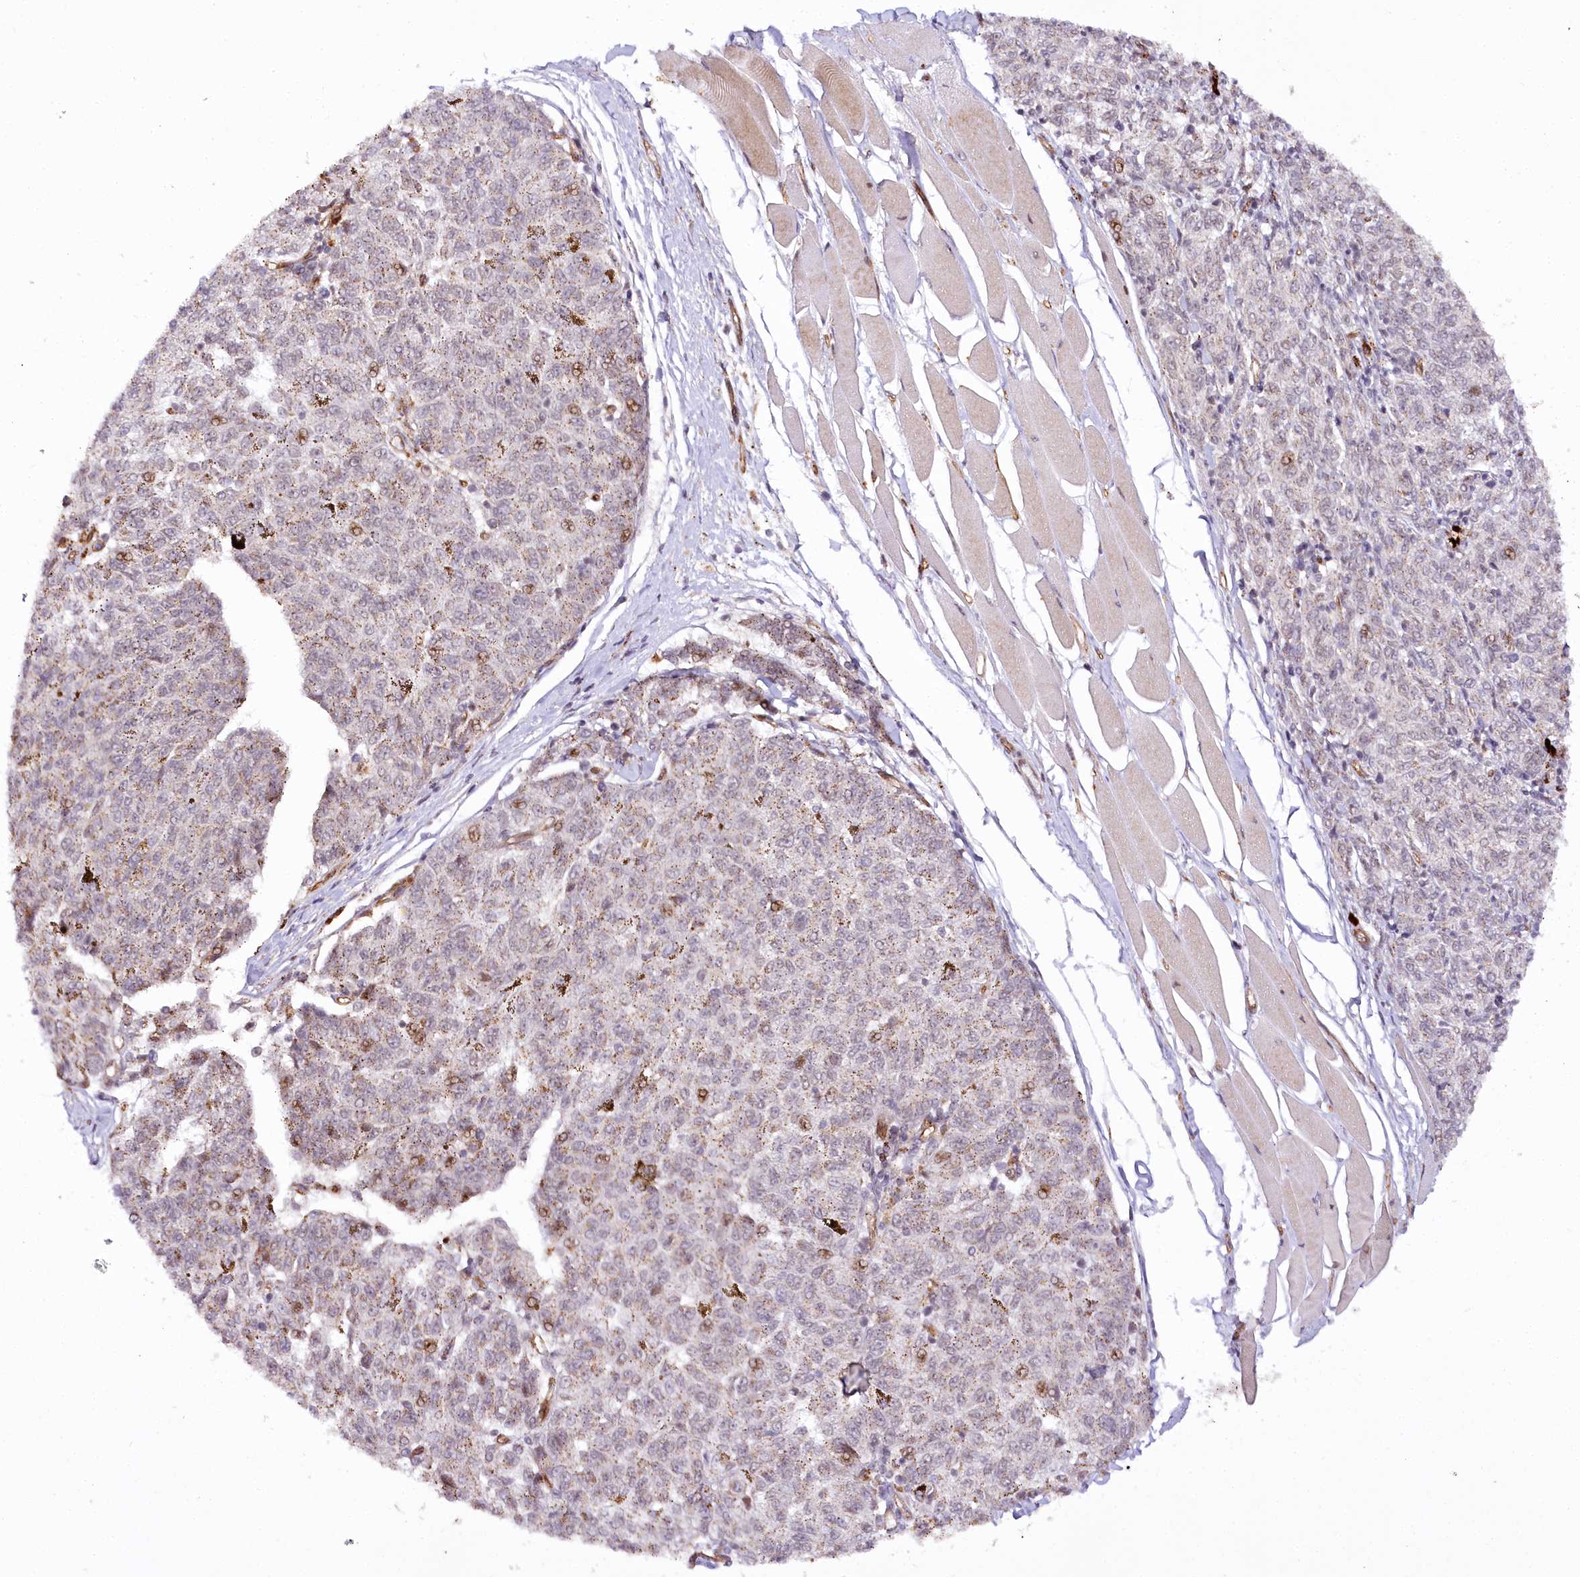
{"staining": {"intensity": "weak", "quantity": "<25%", "location": "cytoplasmic/membranous"}, "tissue": "melanoma", "cell_type": "Tumor cells", "image_type": "cancer", "snomed": [{"axis": "morphology", "description": "Malignant melanoma, NOS"}, {"axis": "topography", "description": "Skin"}], "caption": "An image of melanoma stained for a protein shows no brown staining in tumor cells.", "gene": "COPG1", "patient": {"sex": "female", "age": 72}}